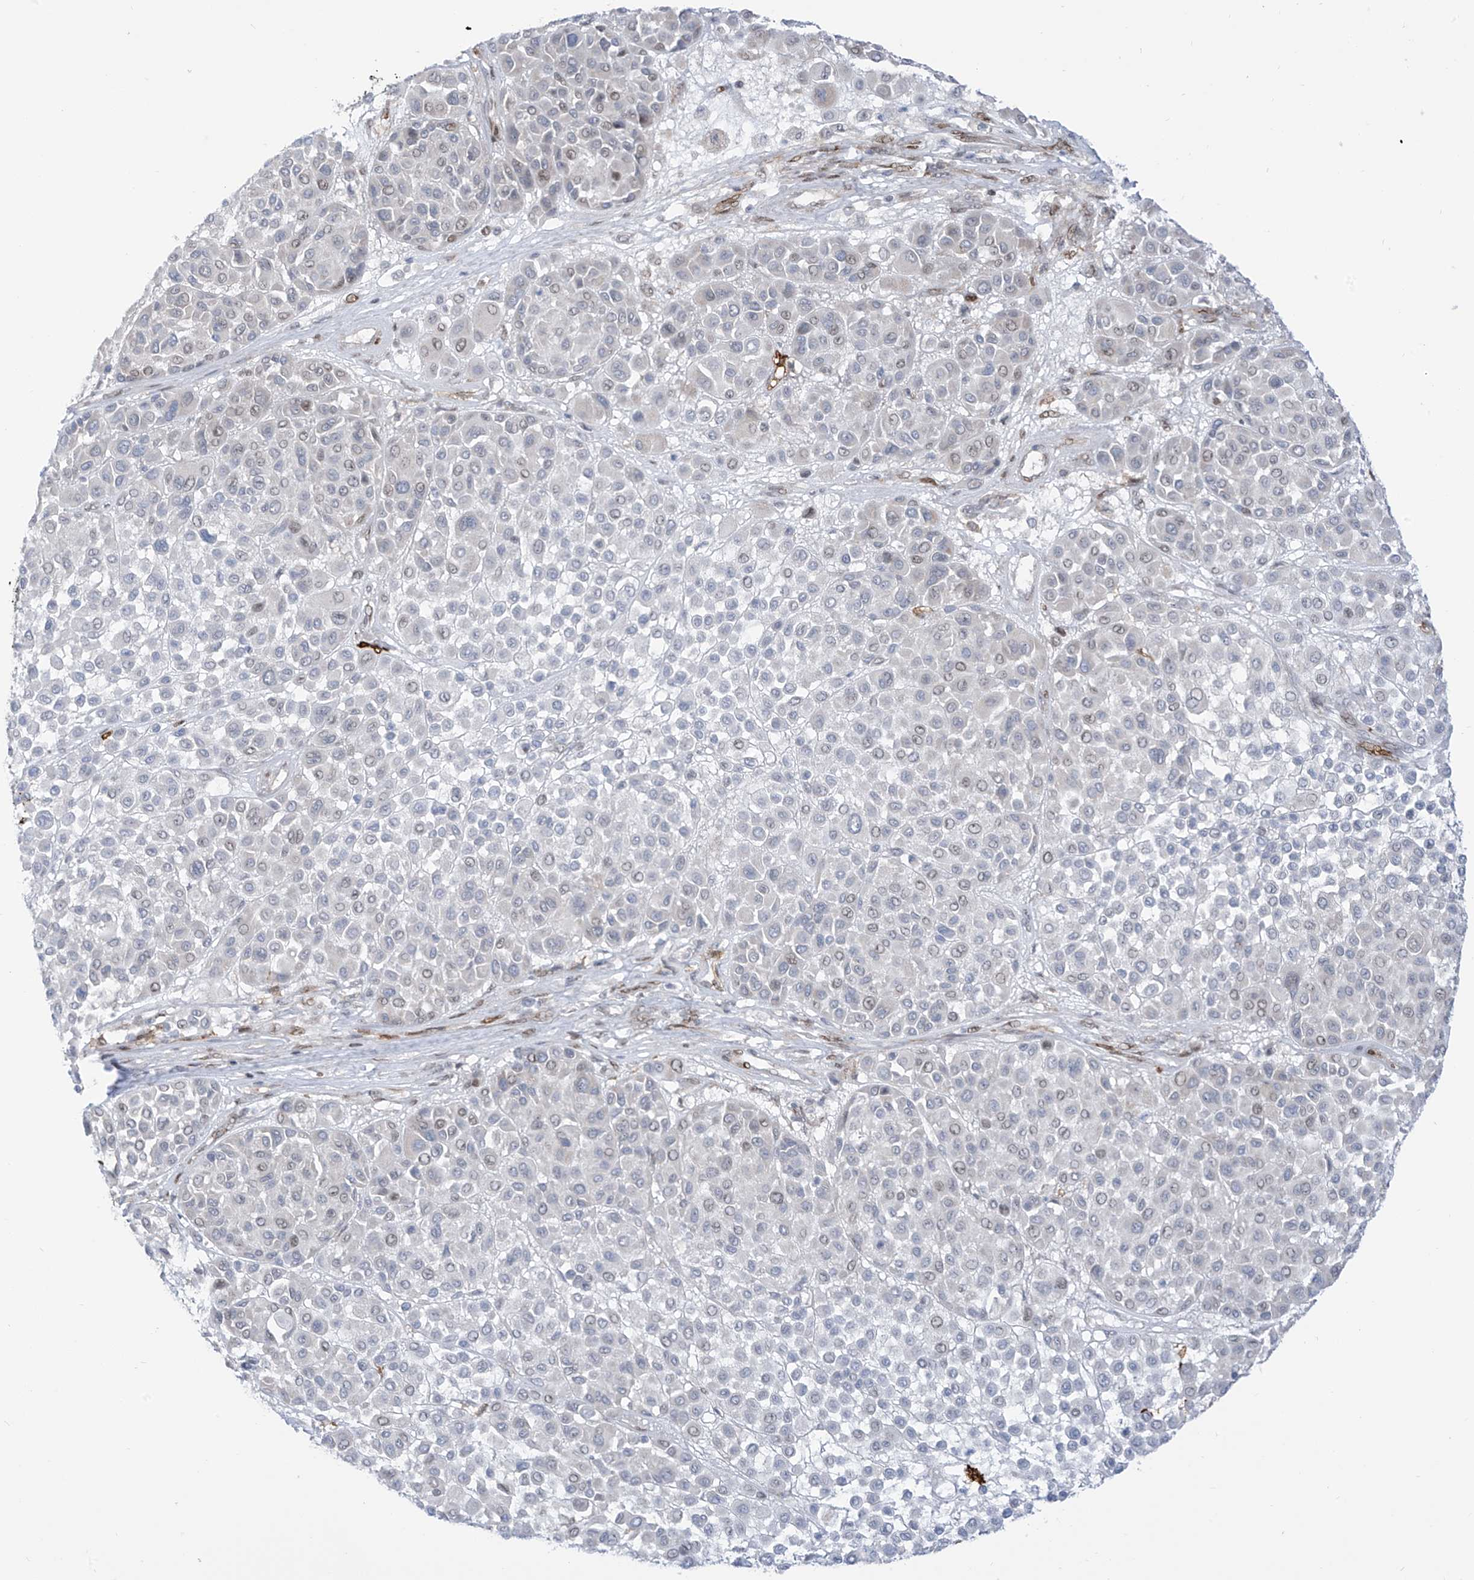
{"staining": {"intensity": "negative", "quantity": "none", "location": "none"}, "tissue": "melanoma", "cell_type": "Tumor cells", "image_type": "cancer", "snomed": [{"axis": "morphology", "description": "Malignant melanoma, Metastatic site"}, {"axis": "topography", "description": "Soft tissue"}], "caption": "Tumor cells show no significant protein expression in malignant melanoma (metastatic site). (IHC, brightfield microscopy, high magnification).", "gene": "LIN9", "patient": {"sex": "male", "age": 41}}